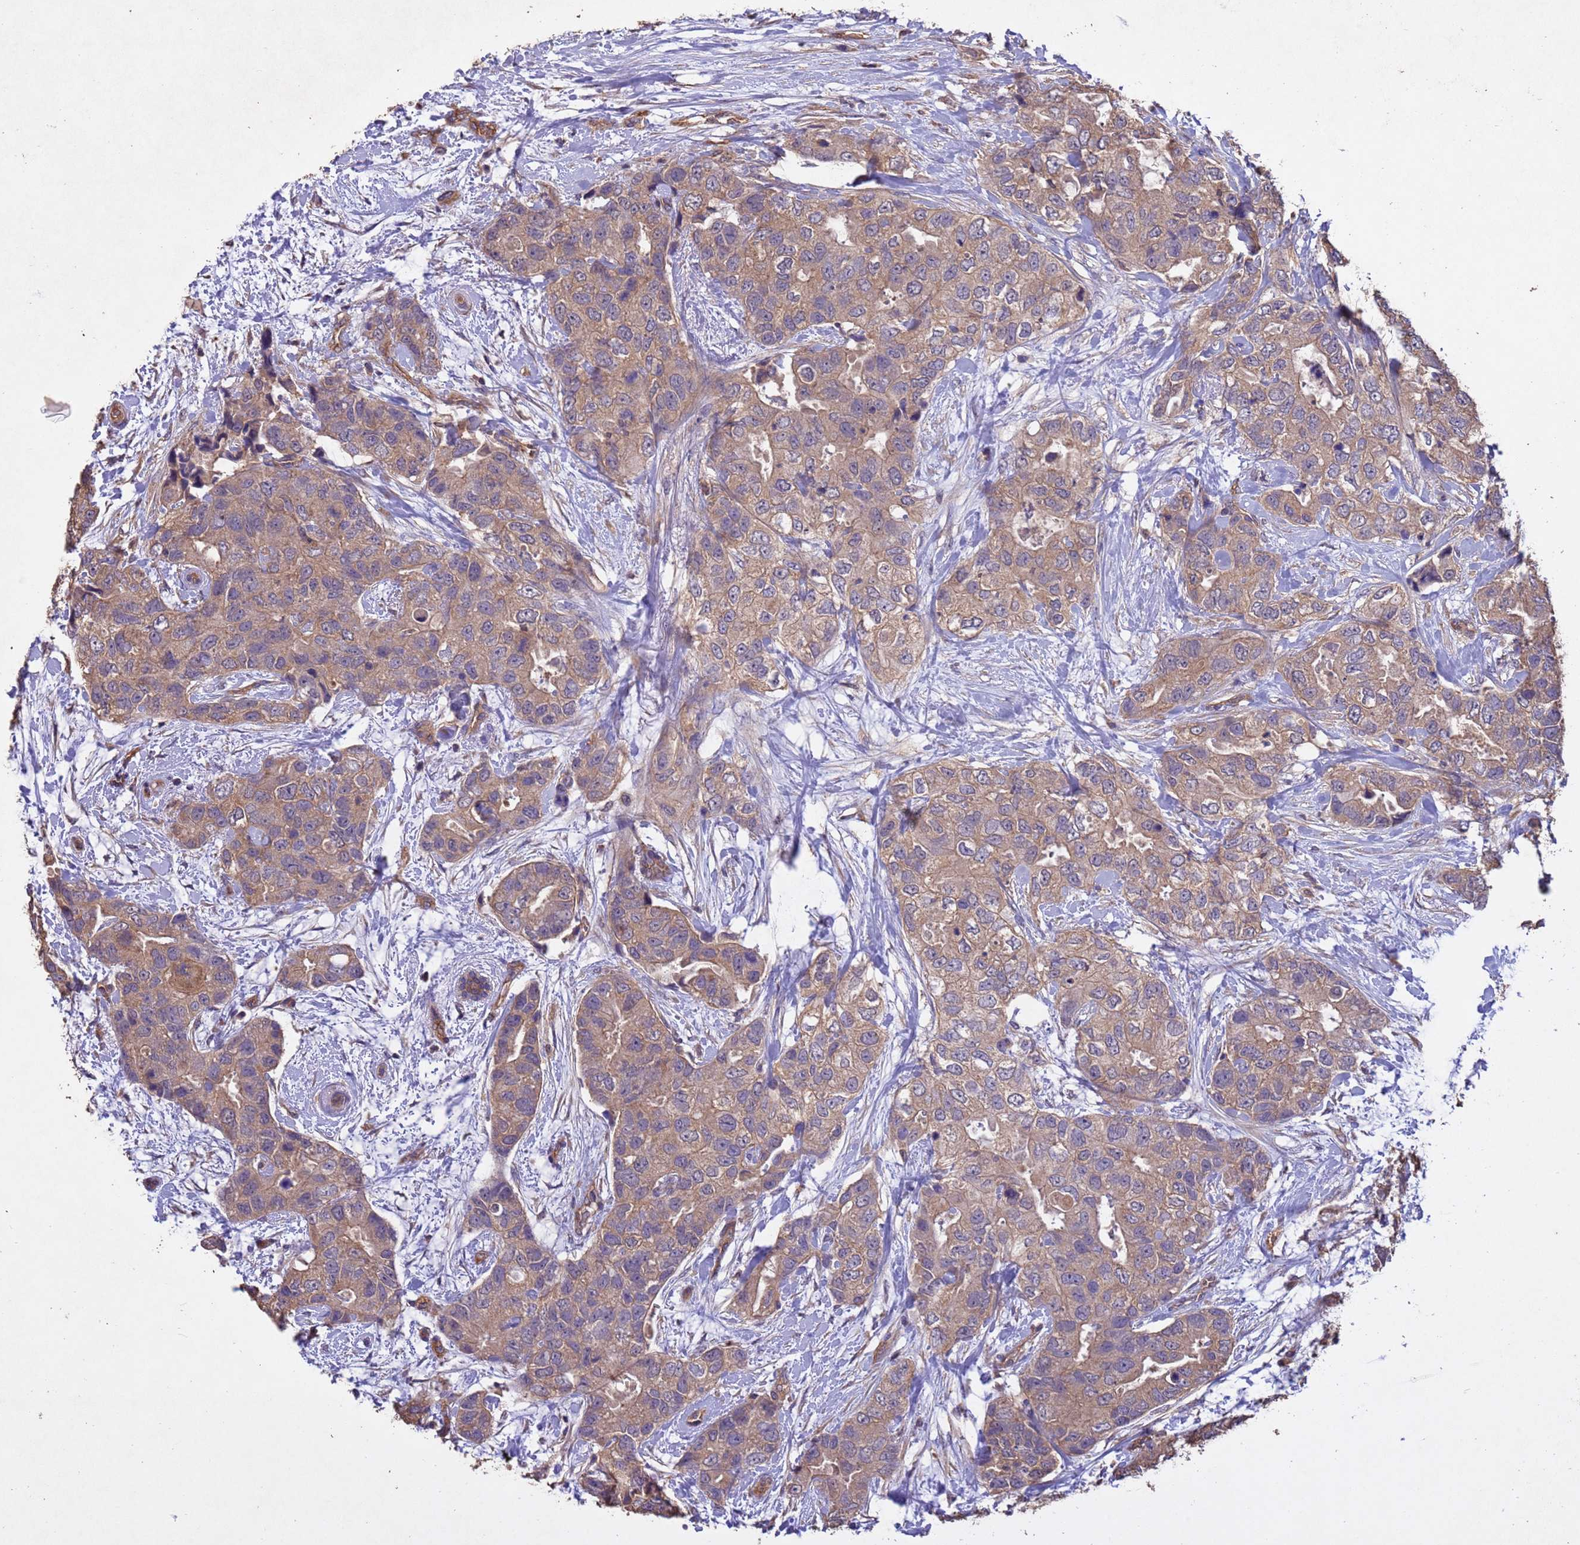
{"staining": {"intensity": "moderate", "quantity": ">75%", "location": "cytoplasmic/membranous"}, "tissue": "breast cancer", "cell_type": "Tumor cells", "image_type": "cancer", "snomed": [{"axis": "morphology", "description": "Duct carcinoma"}, {"axis": "topography", "description": "Breast"}], "caption": "A brown stain shows moderate cytoplasmic/membranous staining of a protein in breast invasive ductal carcinoma tumor cells.", "gene": "MTX3", "patient": {"sex": "female", "age": 62}}